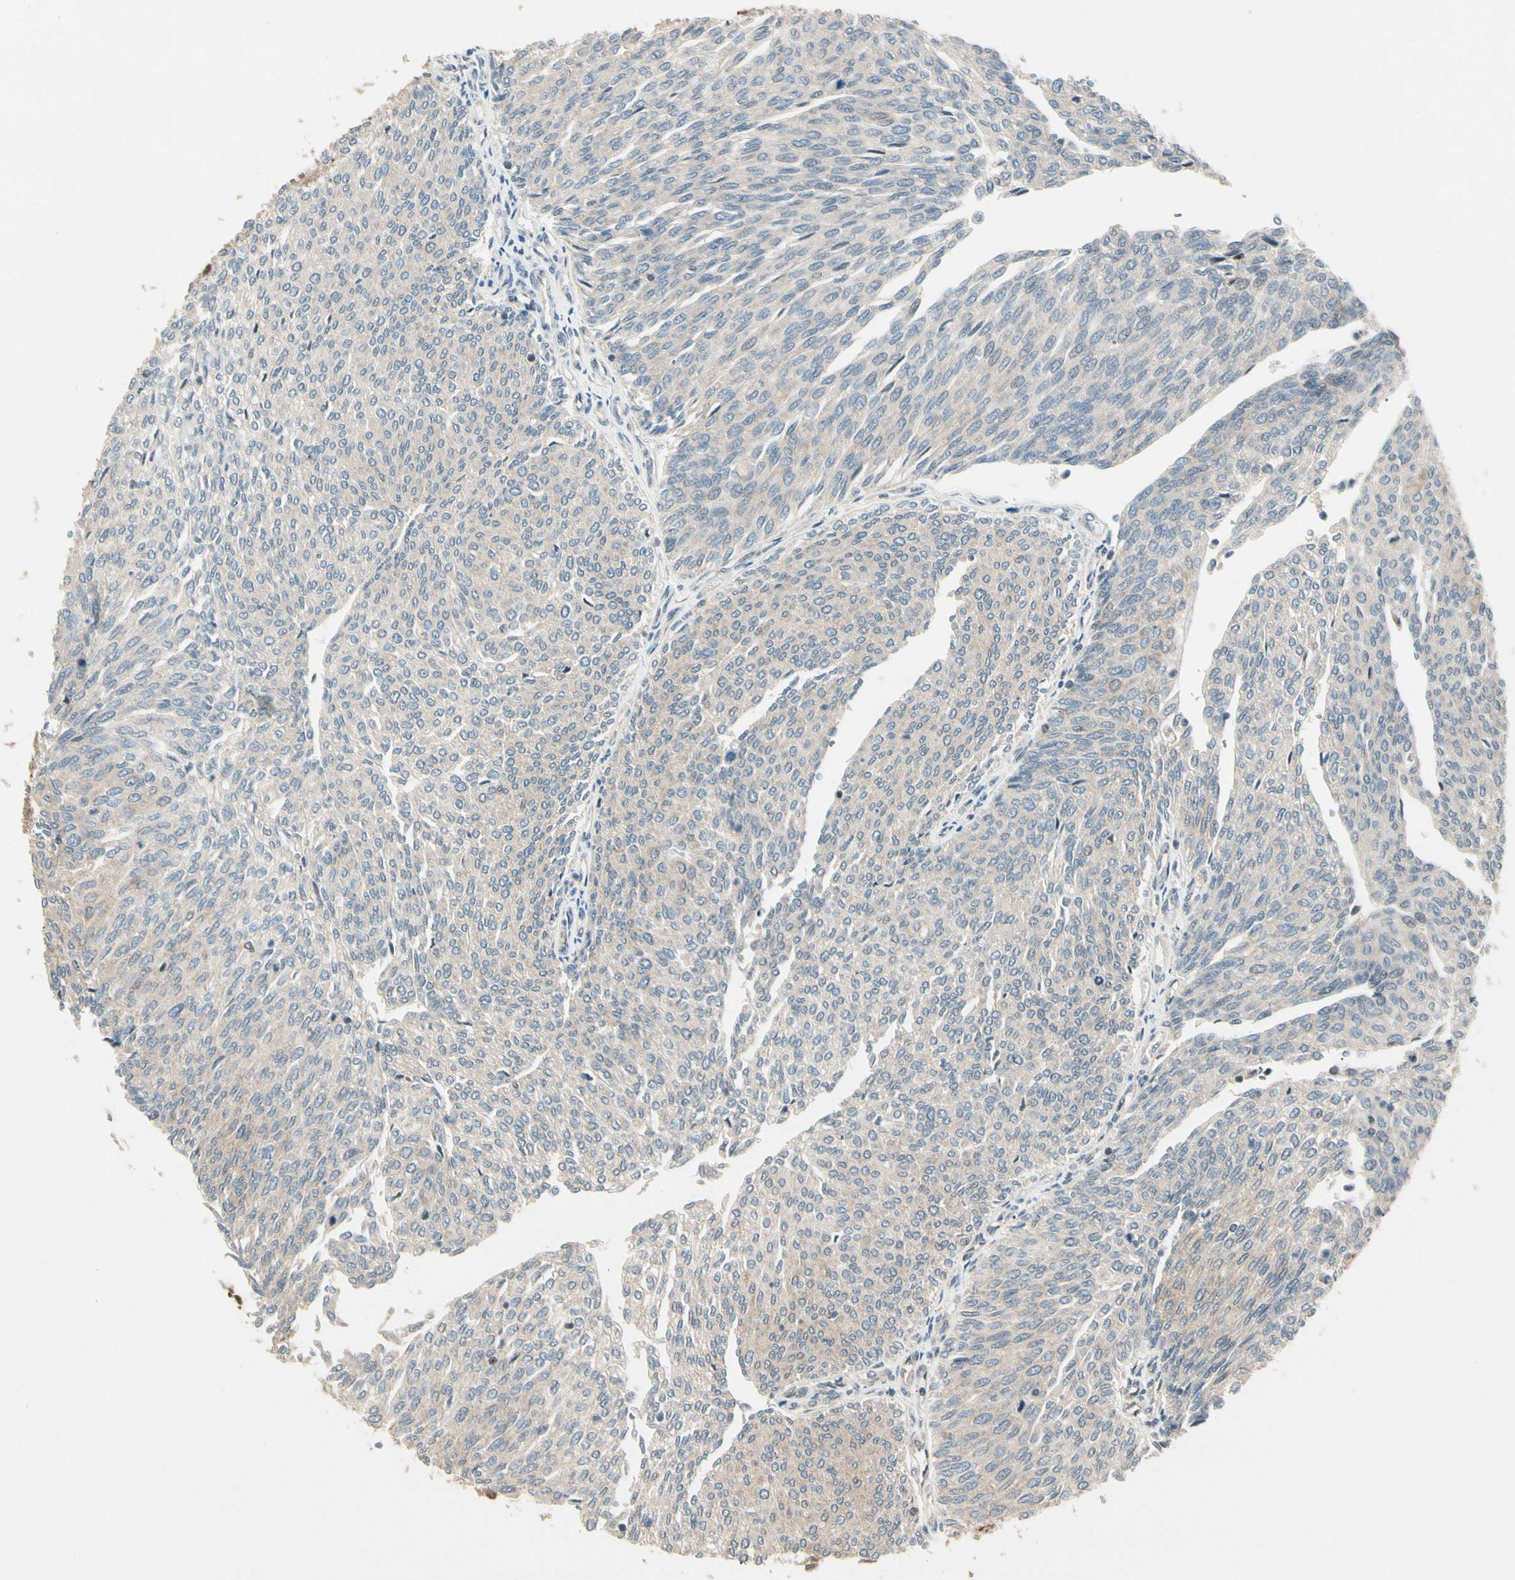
{"staining": {"intensity": "weak", "quantity": "<25%", "location": "cytoplasmic/membranous"}, "tissue": "urothelial cancer", "cell_type": "Tumor cells", "image_type": "cancer", "snomed": [{"axis": "morphology", "description": "Urothelial carcinoma, Low grade"}, {"axis": "topography", "description": "Urinary bladder"}], "caption": "This is an immunohistochemistry image of human urothelial carcinoma (low-grade). There is no expression in tumor cells.", "gene": "ZSCAN12", "patient": {"sex": "female", "age": 79}}